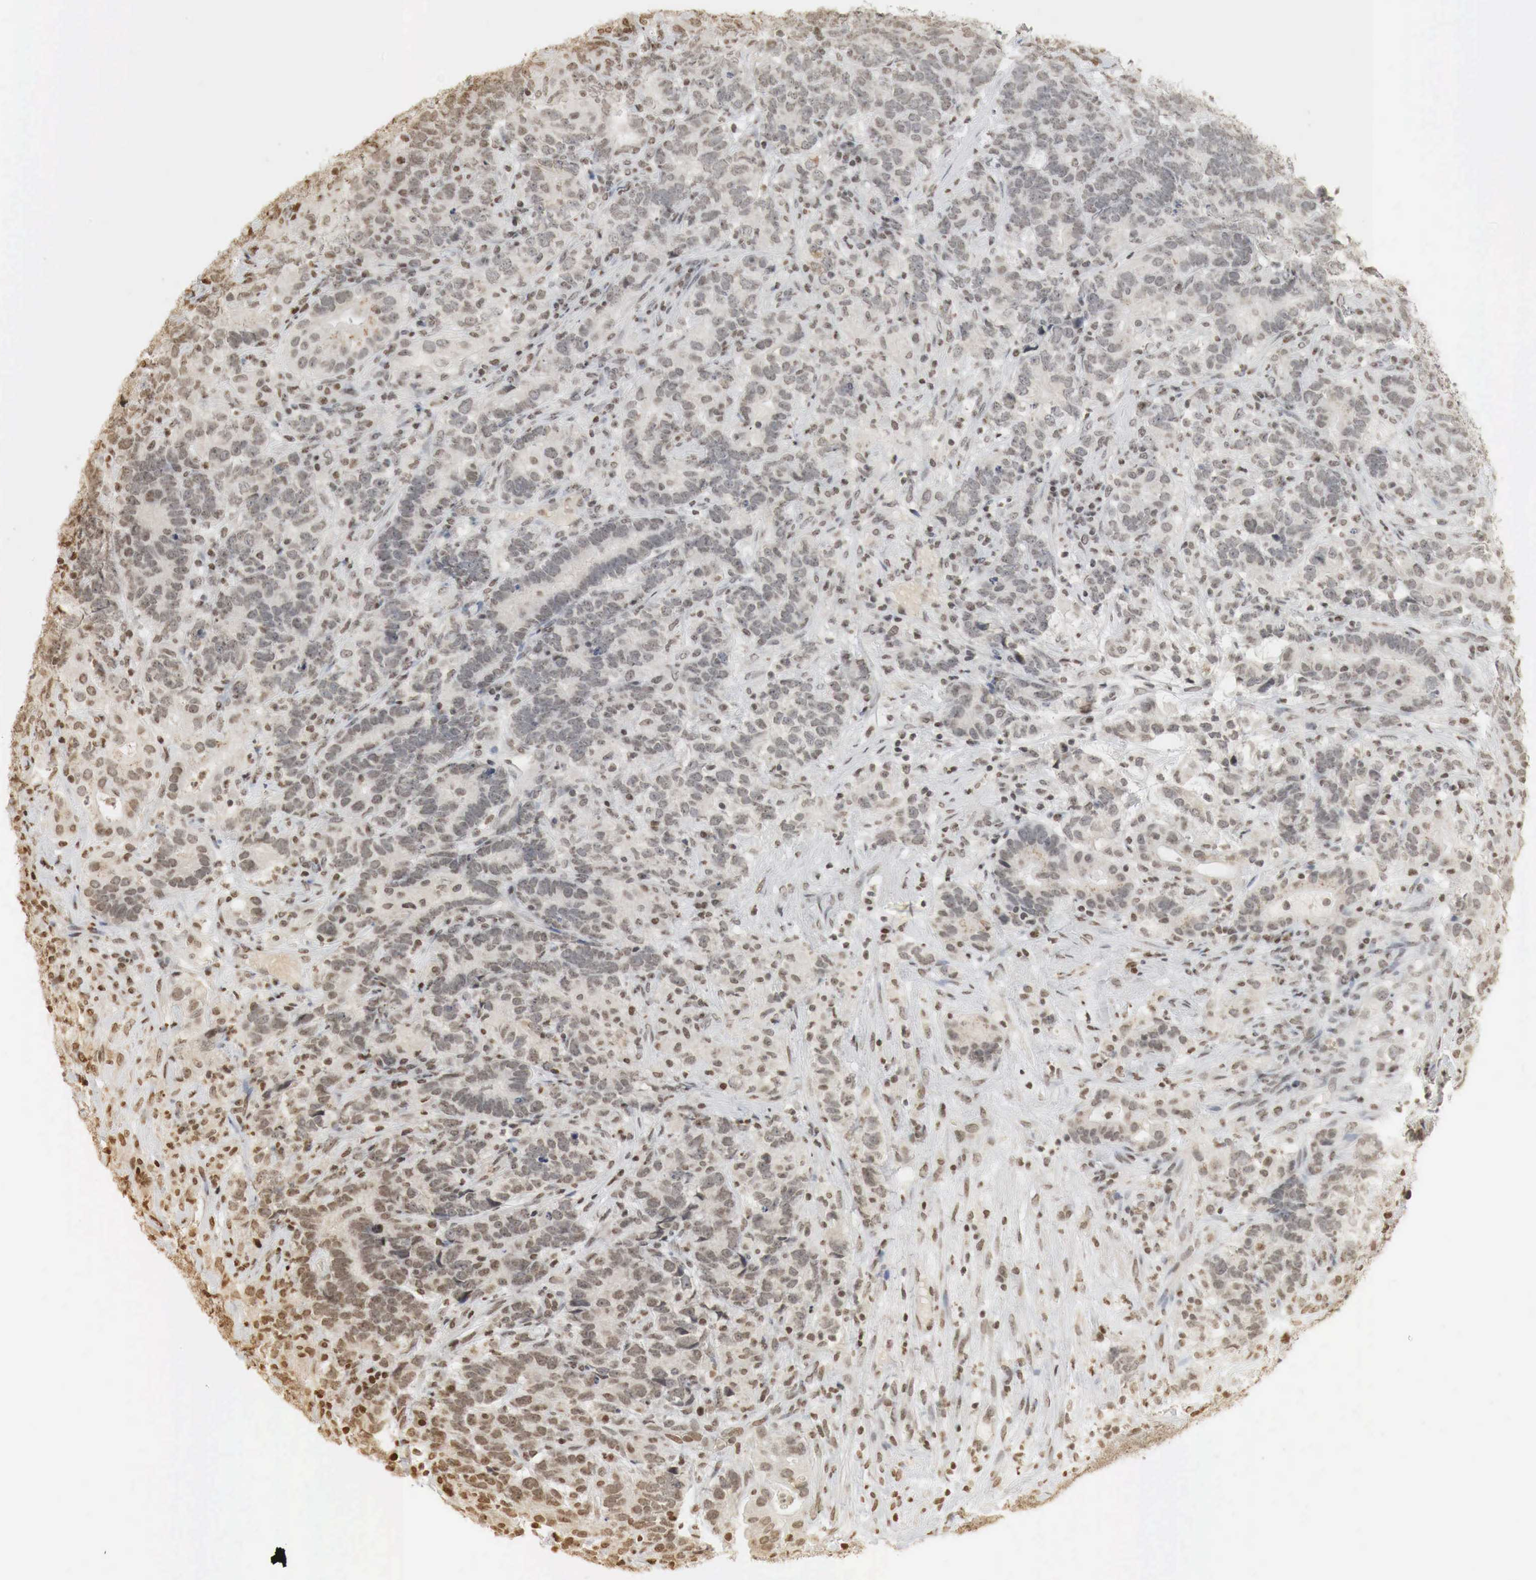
{"staining": {"intensity": "weak", "quantity": "25%-75%", "location": "cytoplasmic/membranous,nuclear"}, "tissue": "testis cancer", "cell_type": "Tumor cells", "image_type": "cancer", "snomed": [{"axis": "morphology", "description": "Carcinoma, Embryonal, NOS"}, {"axis": "topography", "description": "Testis"}], "caption": "Testis embryonal carcinoma tissue reveals weak cytoplasmic/membranous and nuclear positivity in approximately 25%-75% of tumor cells, visualized by immunohistochemistry. (DAB (3,3'-diaminobenzidine) IHC, brown staining for protein, blue staining for nuclei).", "gene": "ERBB4", "patient": {"sex": "male", "age": 26}}